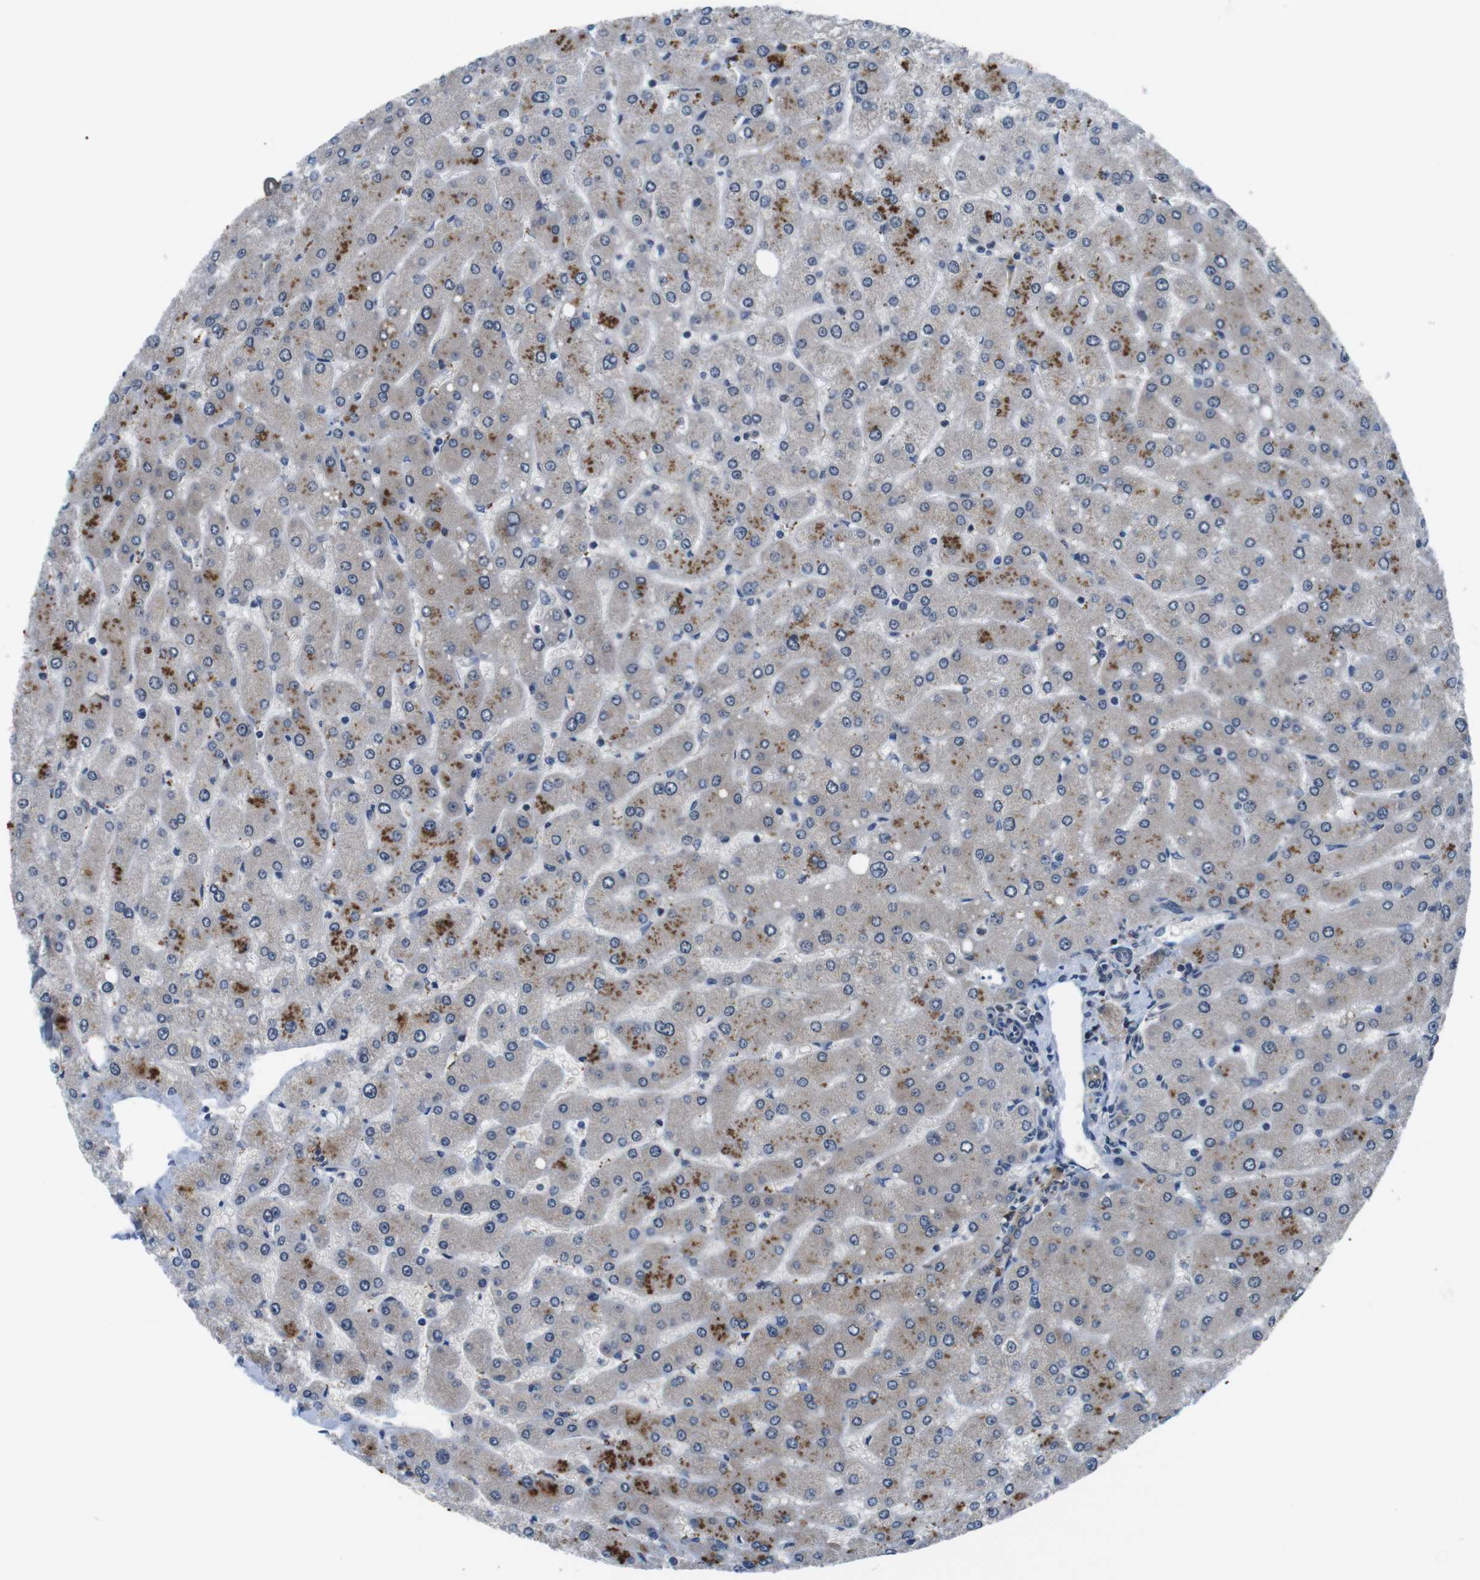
{"staining": {"intensity": "moderate", "quantity": ">75%", "location": "cytoplasmic/membranous"}, "tissue": "liver", "cell_type": "Cholangiocytes", "image_type": "normal", "snomed": [{"axis": "morphology", "description": "Normal tissue, NOS"}, {"axis": "topography", "description": "Liver"}], "caption": "Immunohistochemistry (DAB) staining of unremarkable human liver displays moderate cytoplasmic/membranous protein staining in approximately >75% of cholangiocytes.", "gene": "JAK1", "patient": {"sex": "male", "age": 55}}